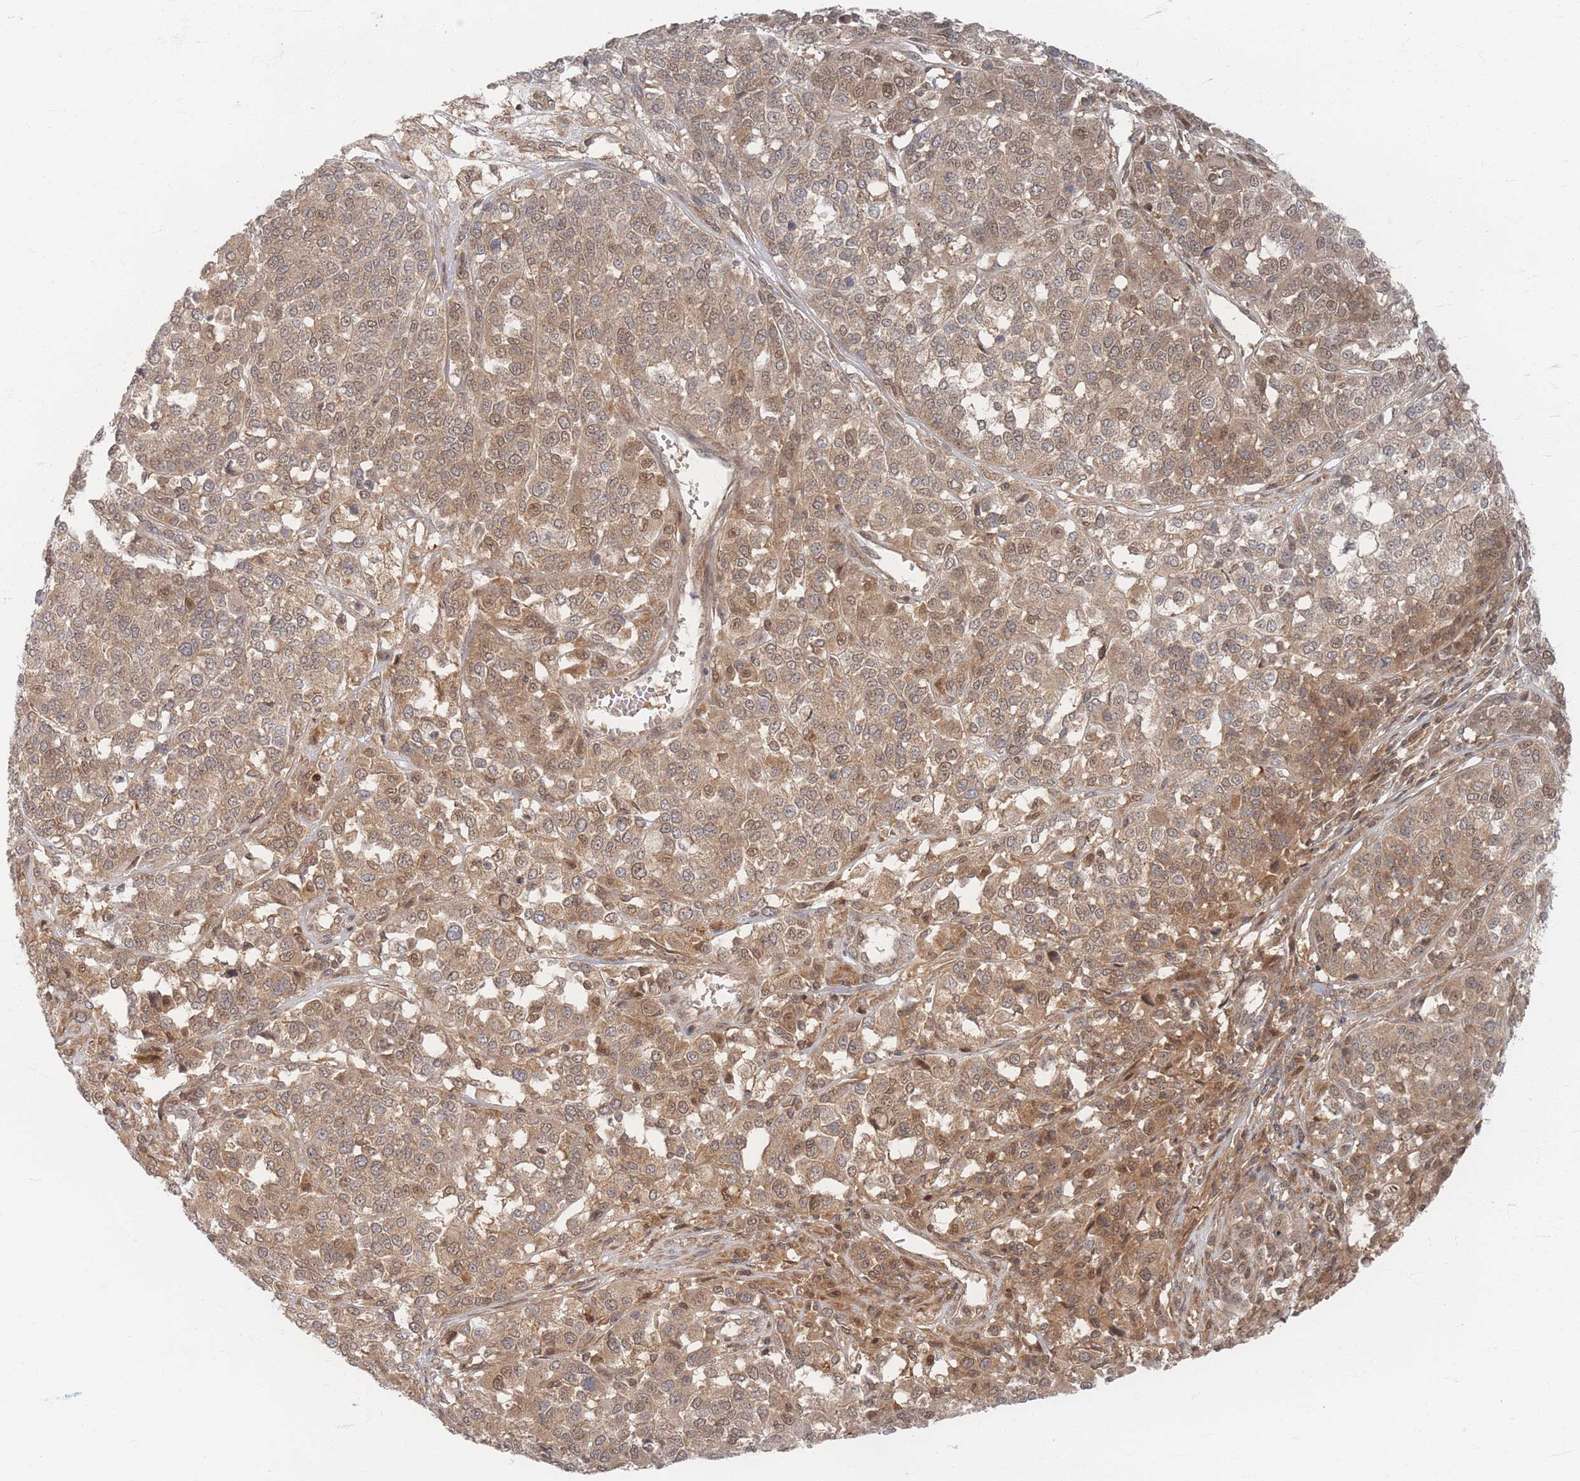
{"staining": {"intensity": "weak", "quantity": ">75%", "location": "cytoplasmic/membranous,nuclear"}, "tissue": "melanoma", "cell_type": "Tumor cells", "image_type": "cancer", "snomed": [{"axis": "morphology", "description": "Malignant melanoma, Metastatic site"}, {"axis": "topography", "description": "Lymph node"}], "caption": "Immunohistochemistry (IHC) histopathology image of neoplastic tissue: malignant melanoma (metastatic site) stained using IHC demonstrates low levels of weak protein expression localized specifically in the cytoplasmic/membranous and nuclear of tumor cells, appearing as a cytoplasmic/membranous and nuclear brown color.", "gene": "PSMD9", "patient": {"sex": "male", "age": 44}}